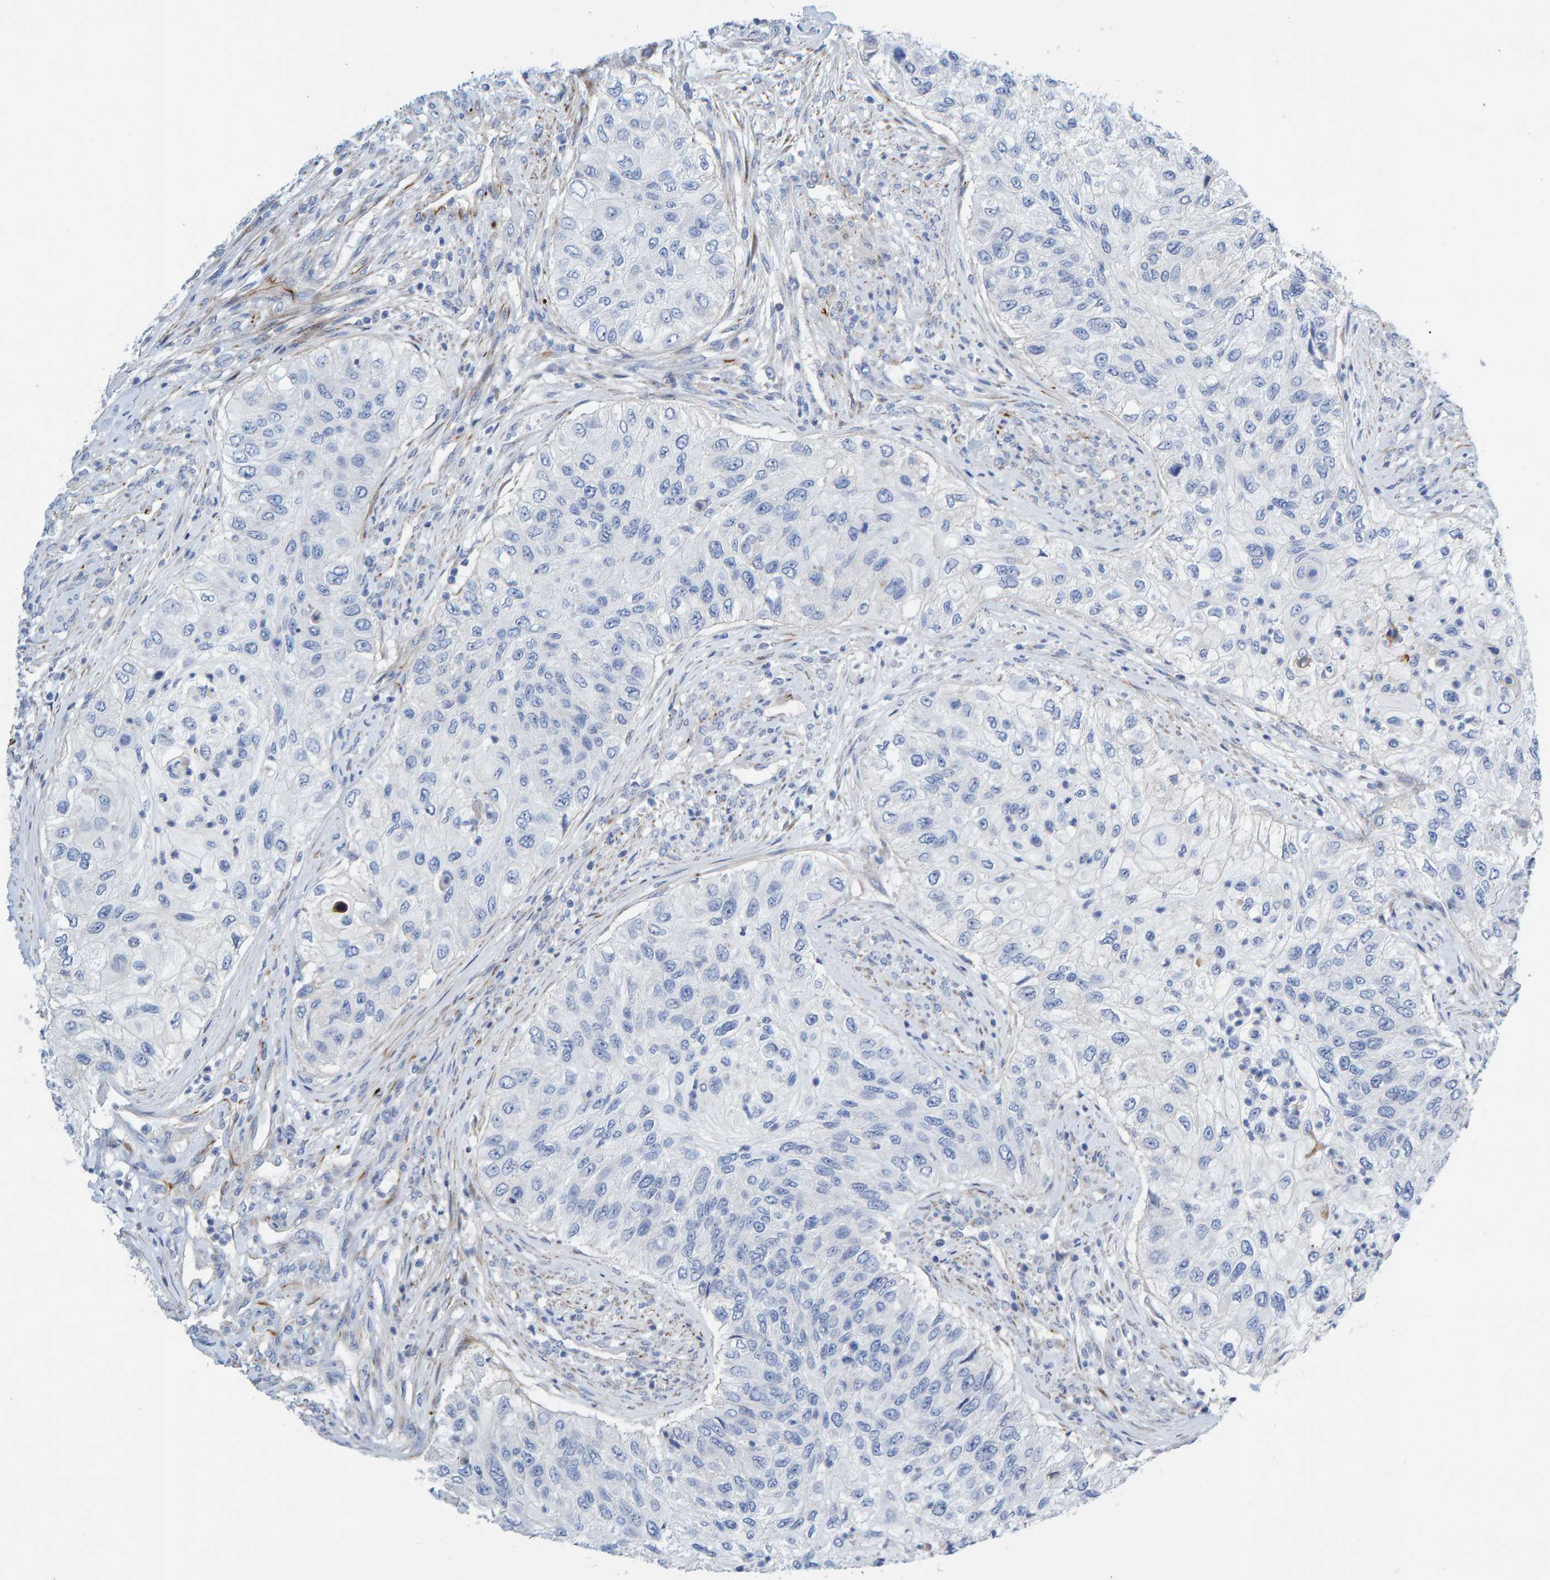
{"staining": {"intensity": "negative", "quantity": "none", "location": "none"}, "tissue": "urothelial cancer", "cell_type": "Tumor cells", "image_type": "cancer", "snomed": [{"axis": "morphology", "description": "Urothelial carcinoma, High grade"}, {"axis": "topography", "description": "Urinary bladder"}], "caption": "IHC photomicrograph of high-grade urothelial carcinoma stained for a protein (brown), which shows no expression in tumor cells.", "gene": "POLG2", "patient": {"sex": "female", "age": 60}}